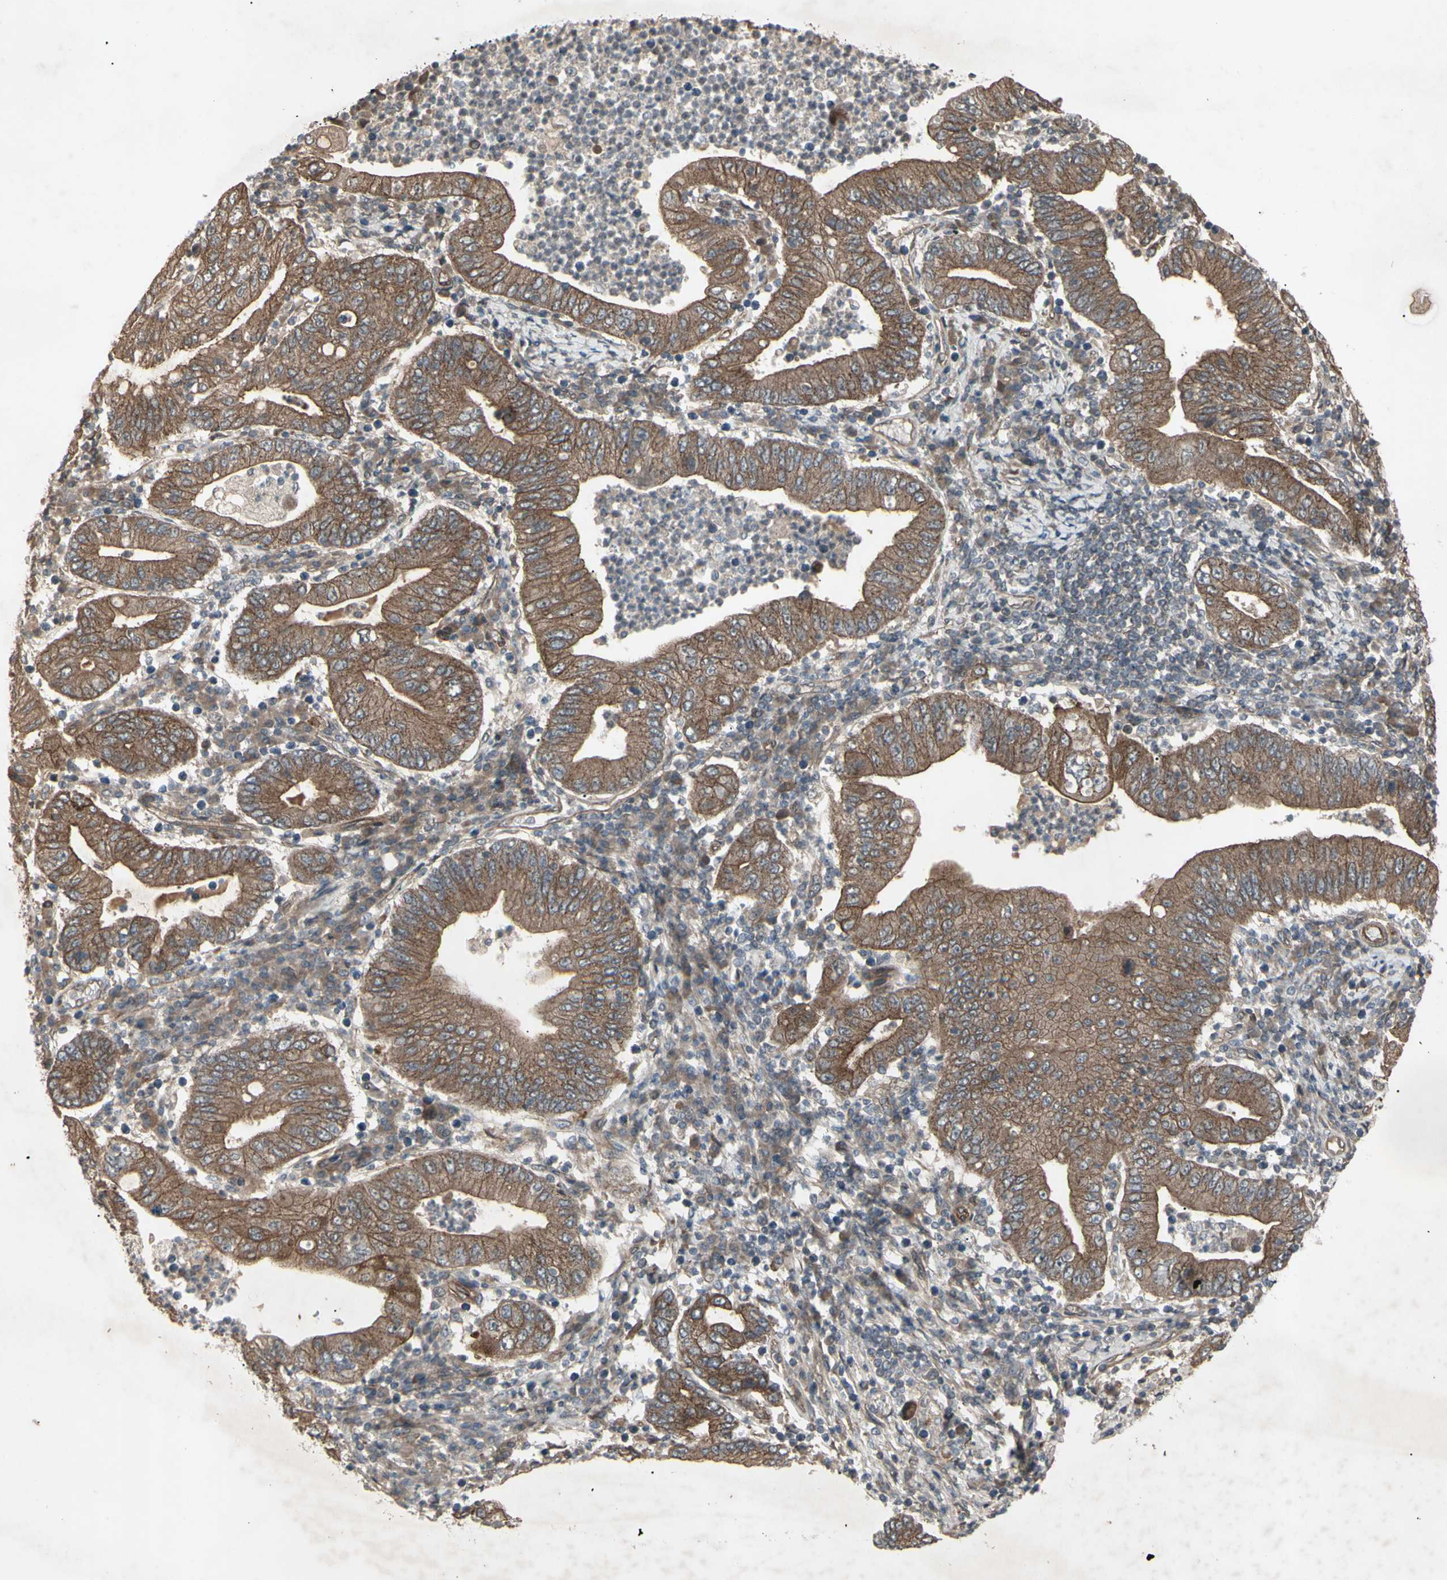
{"staining": {"intensity": "moderate", "quantity": ">75%", "location": "cytoplasmic/membranous"}, "tissue": "stomach cancer", "cell_type": "Tumor cells", "image_type": "cancer", "snomed": [{"axis": "morphology", "description": "Normal tissue, NOS"}, {"axis": "morphology", "description": "Adenocarcinoma, NOS"}, {"axis": "topography", "description": "Esophagus"}, {"axis": "topography", "description": "Stomach, upper"}, {"axis": "topography", "description": "Peripheral nerve tissue"}], "caption": "Protein expression analysis of adenocarcinoma (stomach) shows moderate cytoplasmic/membranous positivity in about >75% of tumor cells.", "gene": "JAG1", "patient": {"sex": "male", "age": 62}}